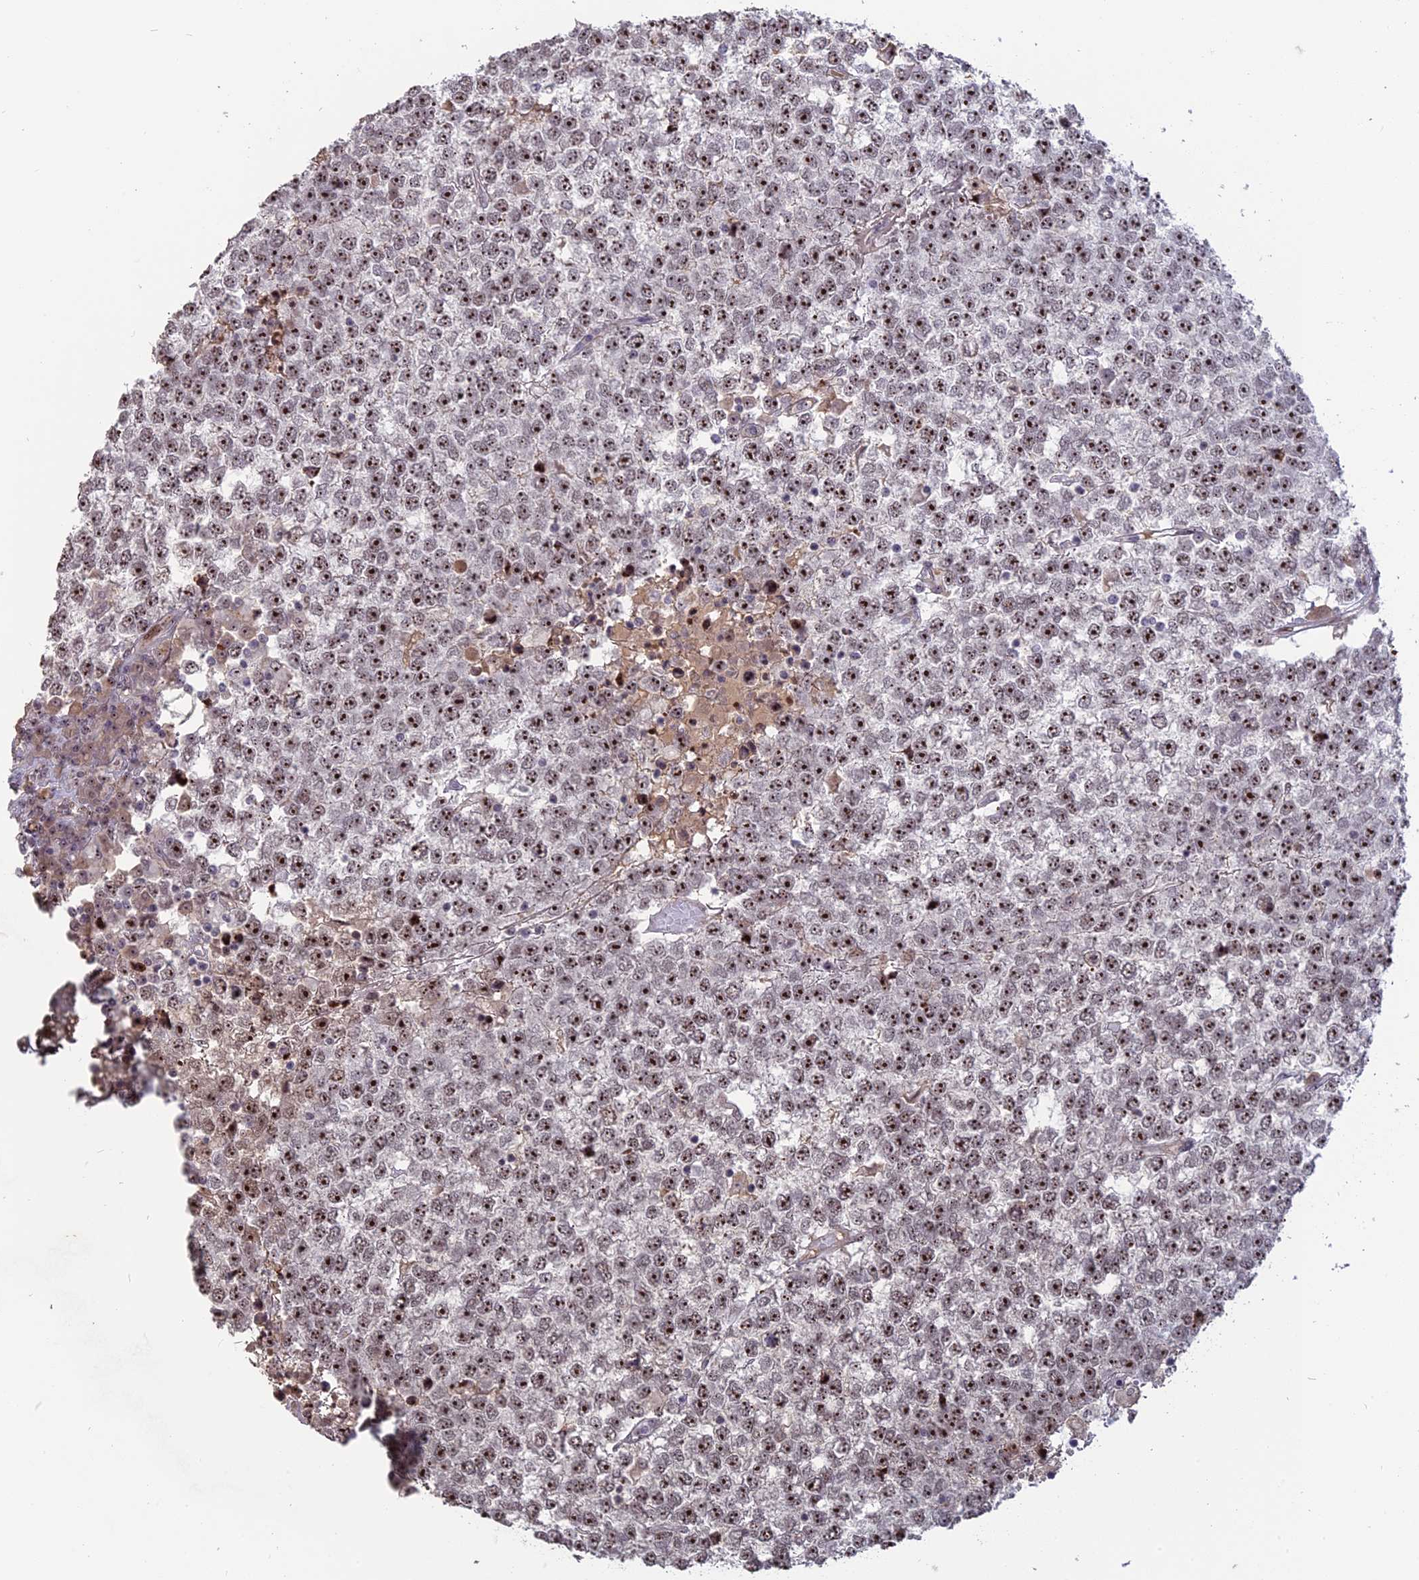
{"staining": {"intensity": "strong", "quantity": ">75%", "location": "nuclear"}, "tissue": "testis cancer", "cell_type": "Tumor cells", "image_type": "cancer", "snomed": [{"axis": "morphology", "description": "Seminoma, NOS"}, {"axis": "topography", "description": "Testis"}], "caption": "Protein staining by immunohistochemistry reveals strong nuclear positivity in approximately >75% of tumor cells in testis cancer (seminoma). The staining was performed using DAB (3,3'-diaminobenzidine) to visualize the protein expression in brown, while the nuclei were stained in blue with hematoxylin (Magnification: 20x).", "gene": "FAM131A", "patient": {"sex": "male", "age": 65}}